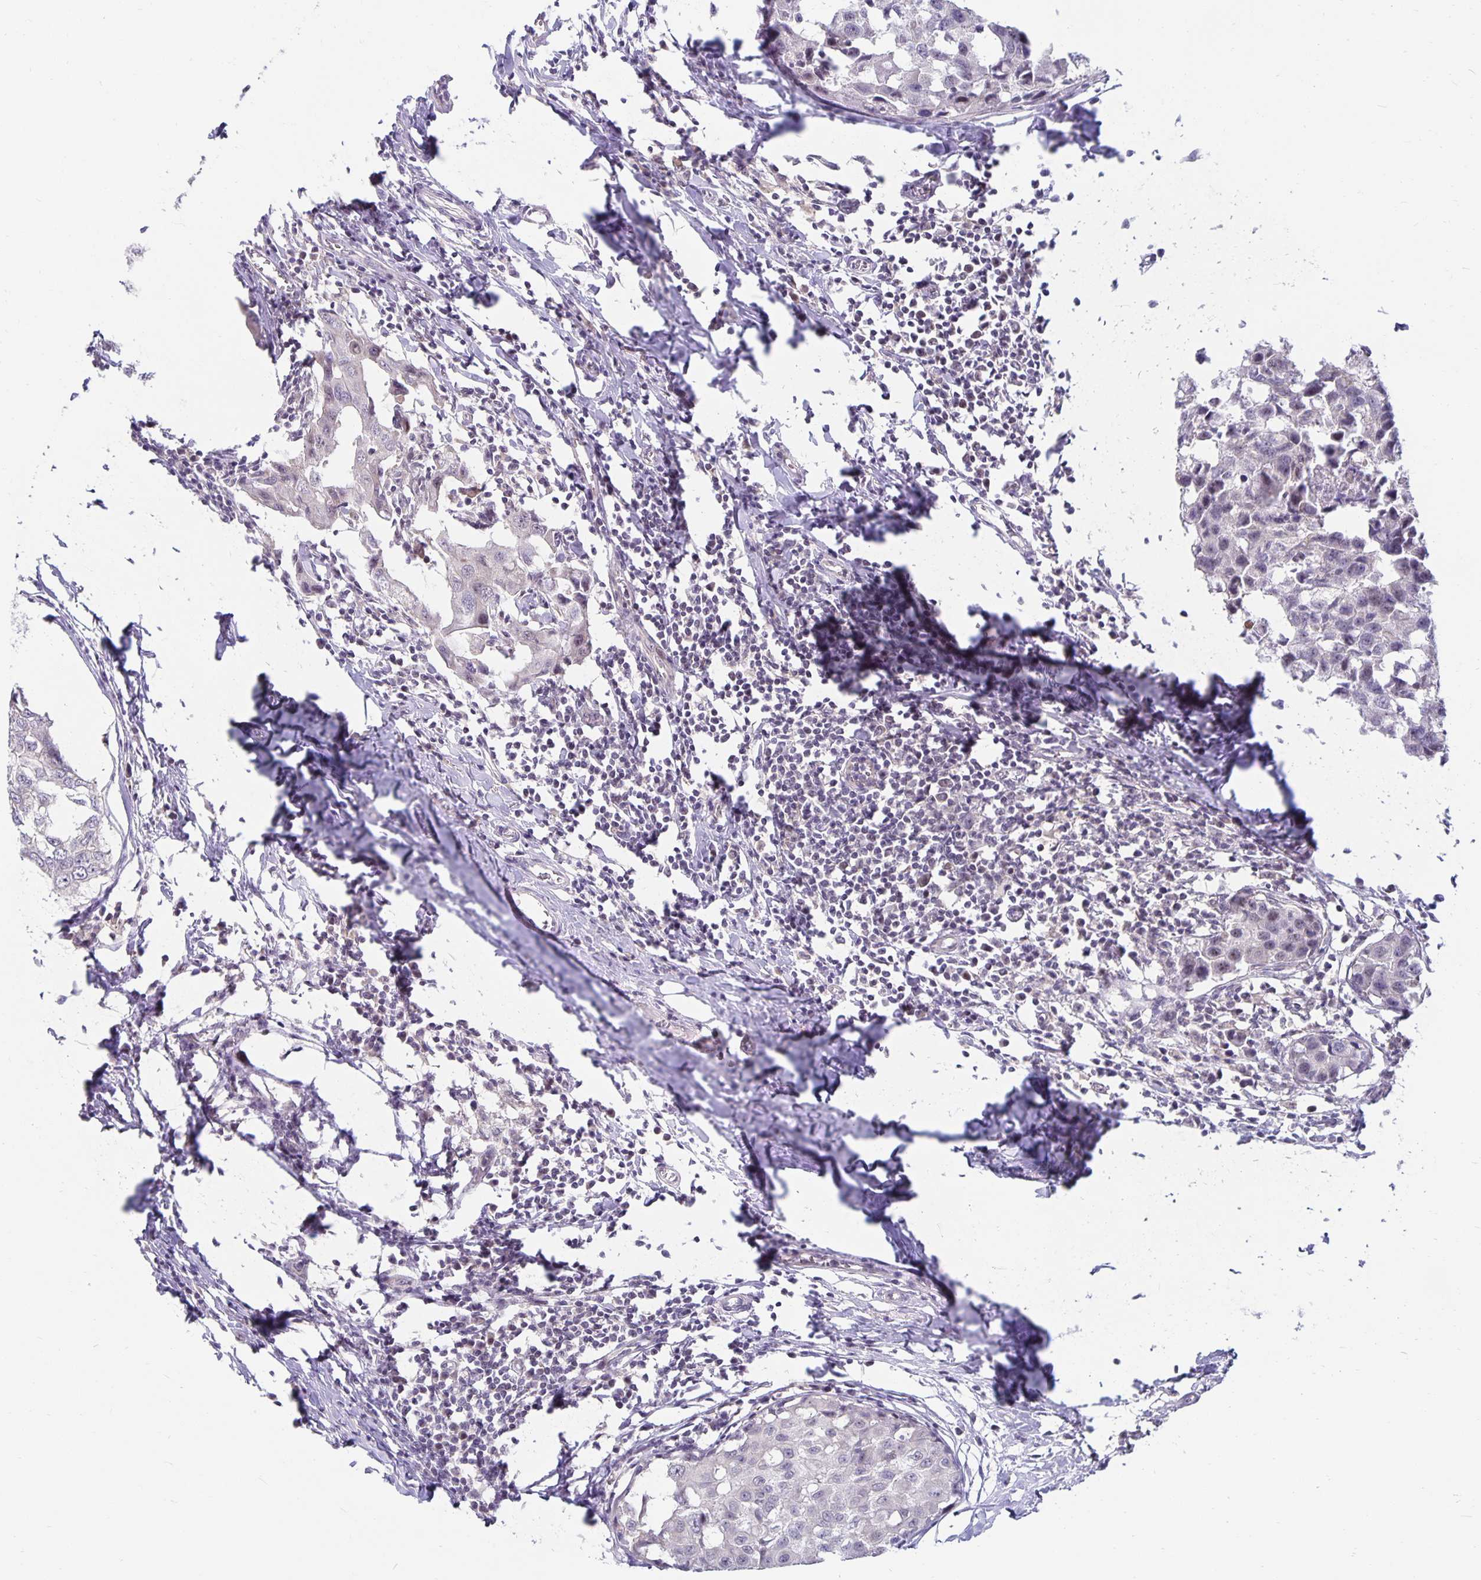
{"staining": {"intensity": "negative", "quantity": "none", "location": "none"}, "tissue": "breast cancer", "cell_type": "Tumor cells", "image_type": "cancer", "snomed": [{"axis": "morphology", "description": "Duct carcinoma"}, {"axis": "topography", "description": "Breast"}], "caption": "Immunohistochemistry histopathology image of neoplastic tissue: infiltrating ductal carcinoma (breast) stained with DAB (3,3'-diaminobenzidine) exhibits no significant protein expression in tumor cells. The staining is performed using DAB brown chromogen with nuclei counter-stained in using hematoxylin.", "gene": "EXOC6B", "patient": {"sex": "female", "age": 27}}